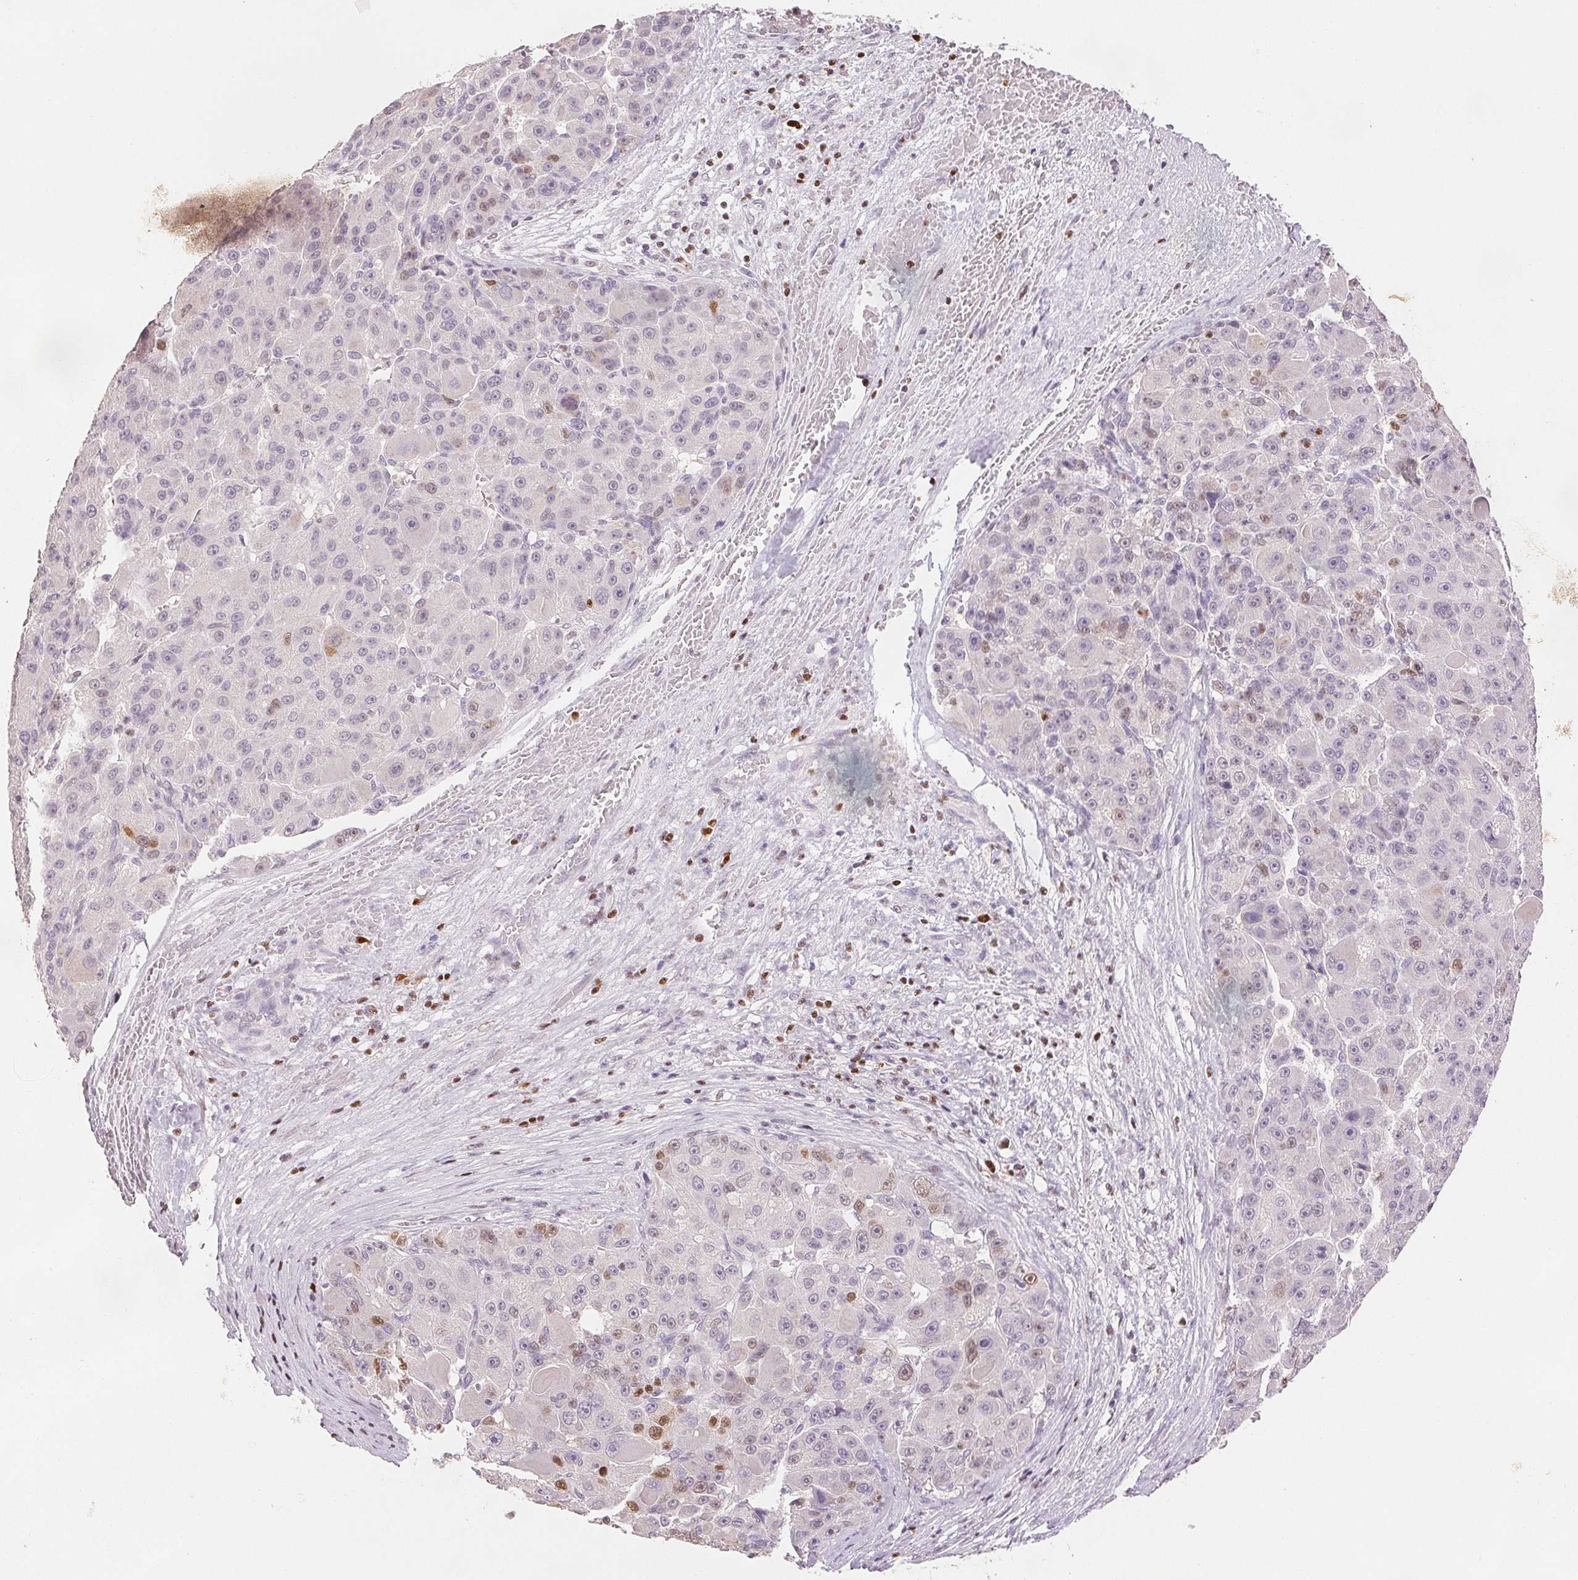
{"staining": {"intensity": "negative", "quantity": "none", "location": "none"}, "tissue": "liver cancer", "cell_type": "Tumor cells", "image_type": "cancer", "snomed": [{"axis": "morphology", "description": "Carcinoma, Hepatocellular, NOS"}, {"axis": "topography", "description": "Liver"}], "caption": "This micrograph is of hepatocellular carcinoma (liver) stained with immunohistochemistry (IHC) to label a protein in brown with the nuclei are counter-stained blue. There is no staining in tumor cells. (DAB IHC visualized using brightfield microscopy, high magnification).", "gene": "RUNX2", "patient": {"sex": "male", "age": 76}}